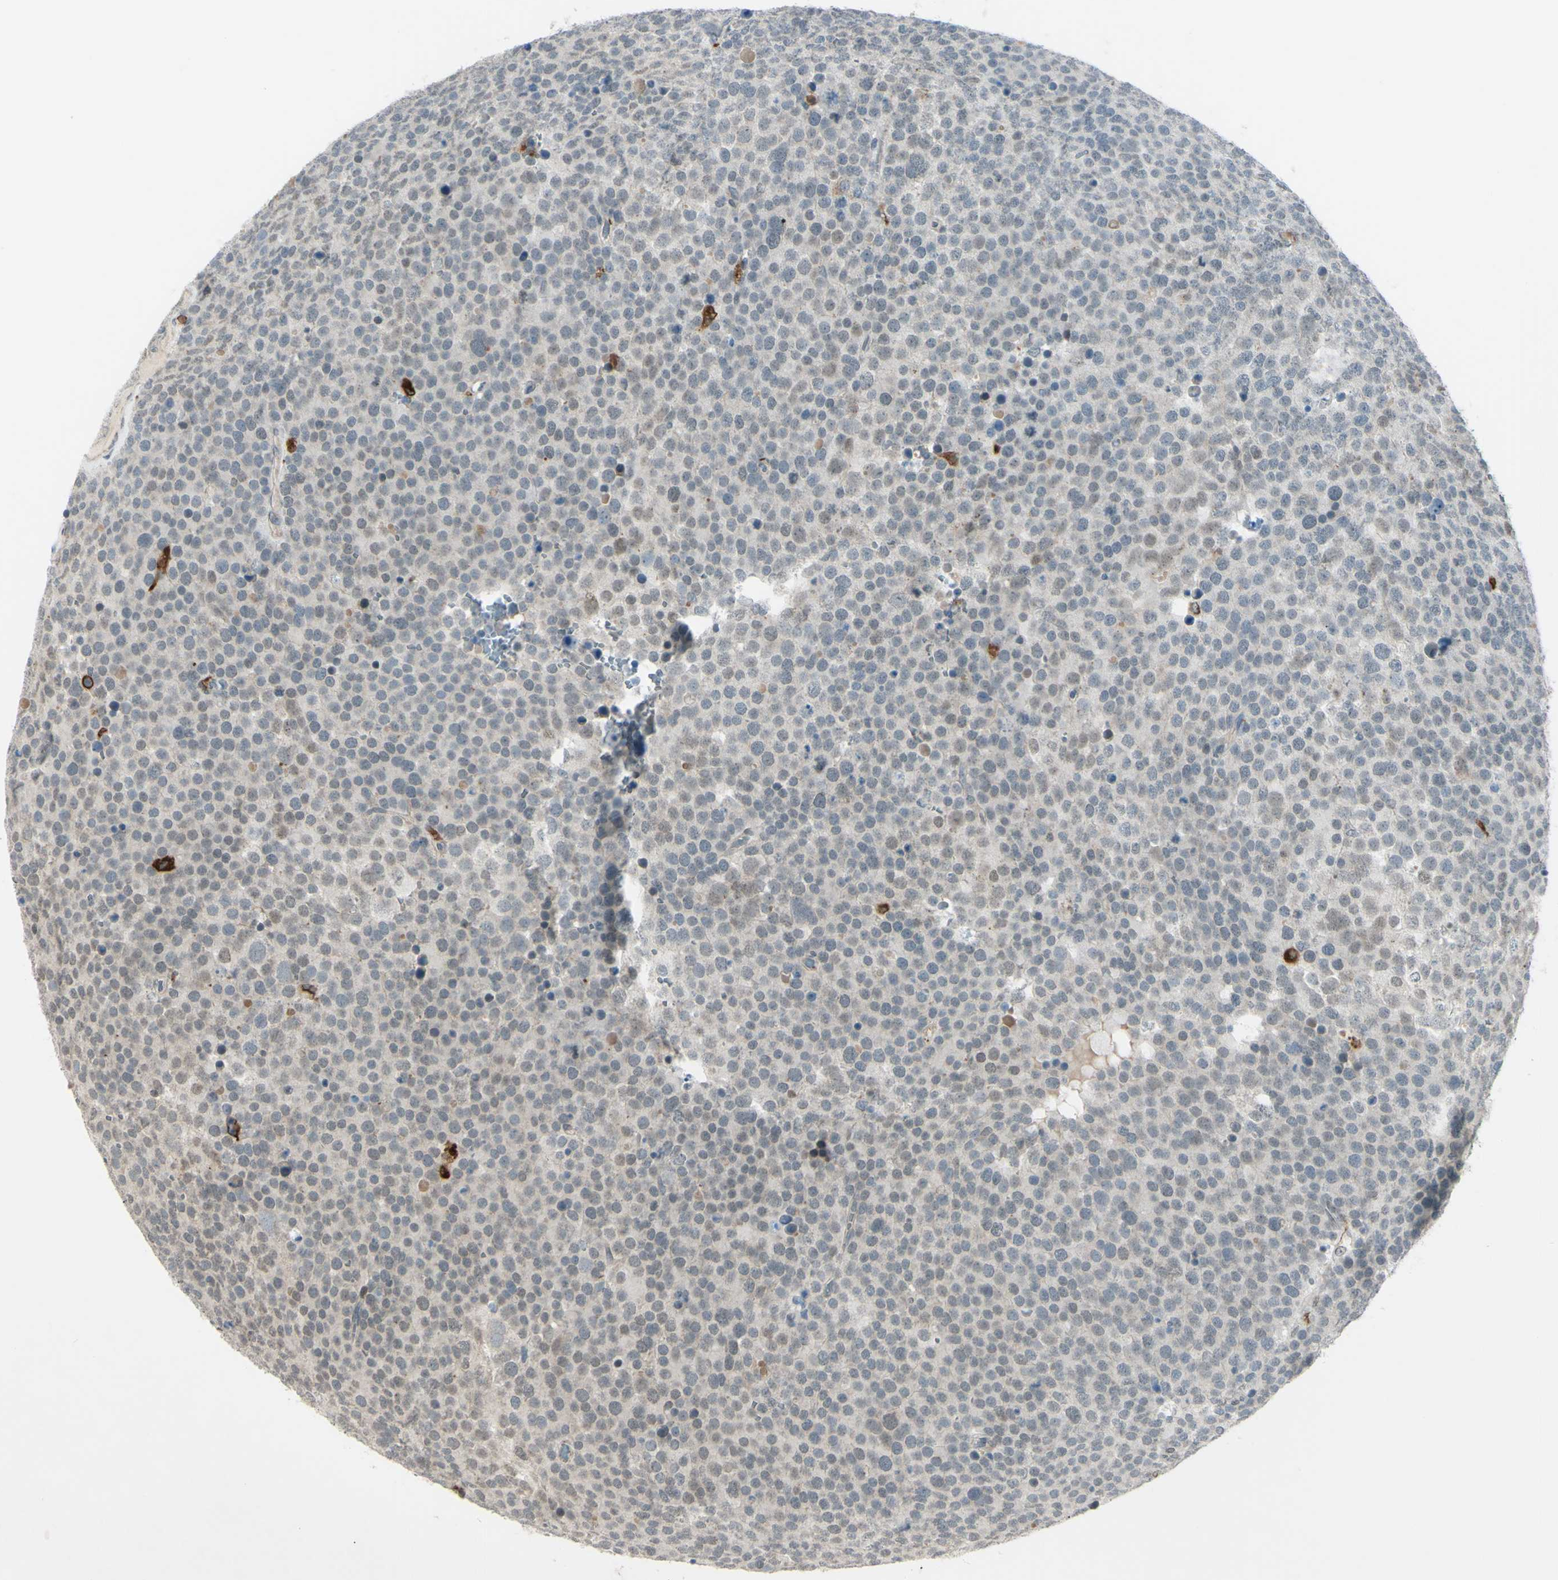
{"staining": {"intensity": "negative", "quantity": "none", "location": "none"}, "tissue": "testis cancer", "cell_type": "Tumor cells", "image_type": "cancer", "snomed": [{"axis": "morphology", "description": "Seminoma, NOS"}, {"axis": "topography", "description": "Testis"}], "caption": "Testis seminoma was stained to show a protein in brown. There is no significant staining in tumor cells.", "gene": "FGFR2", "patient": {"sex": "male", "age": 71}}